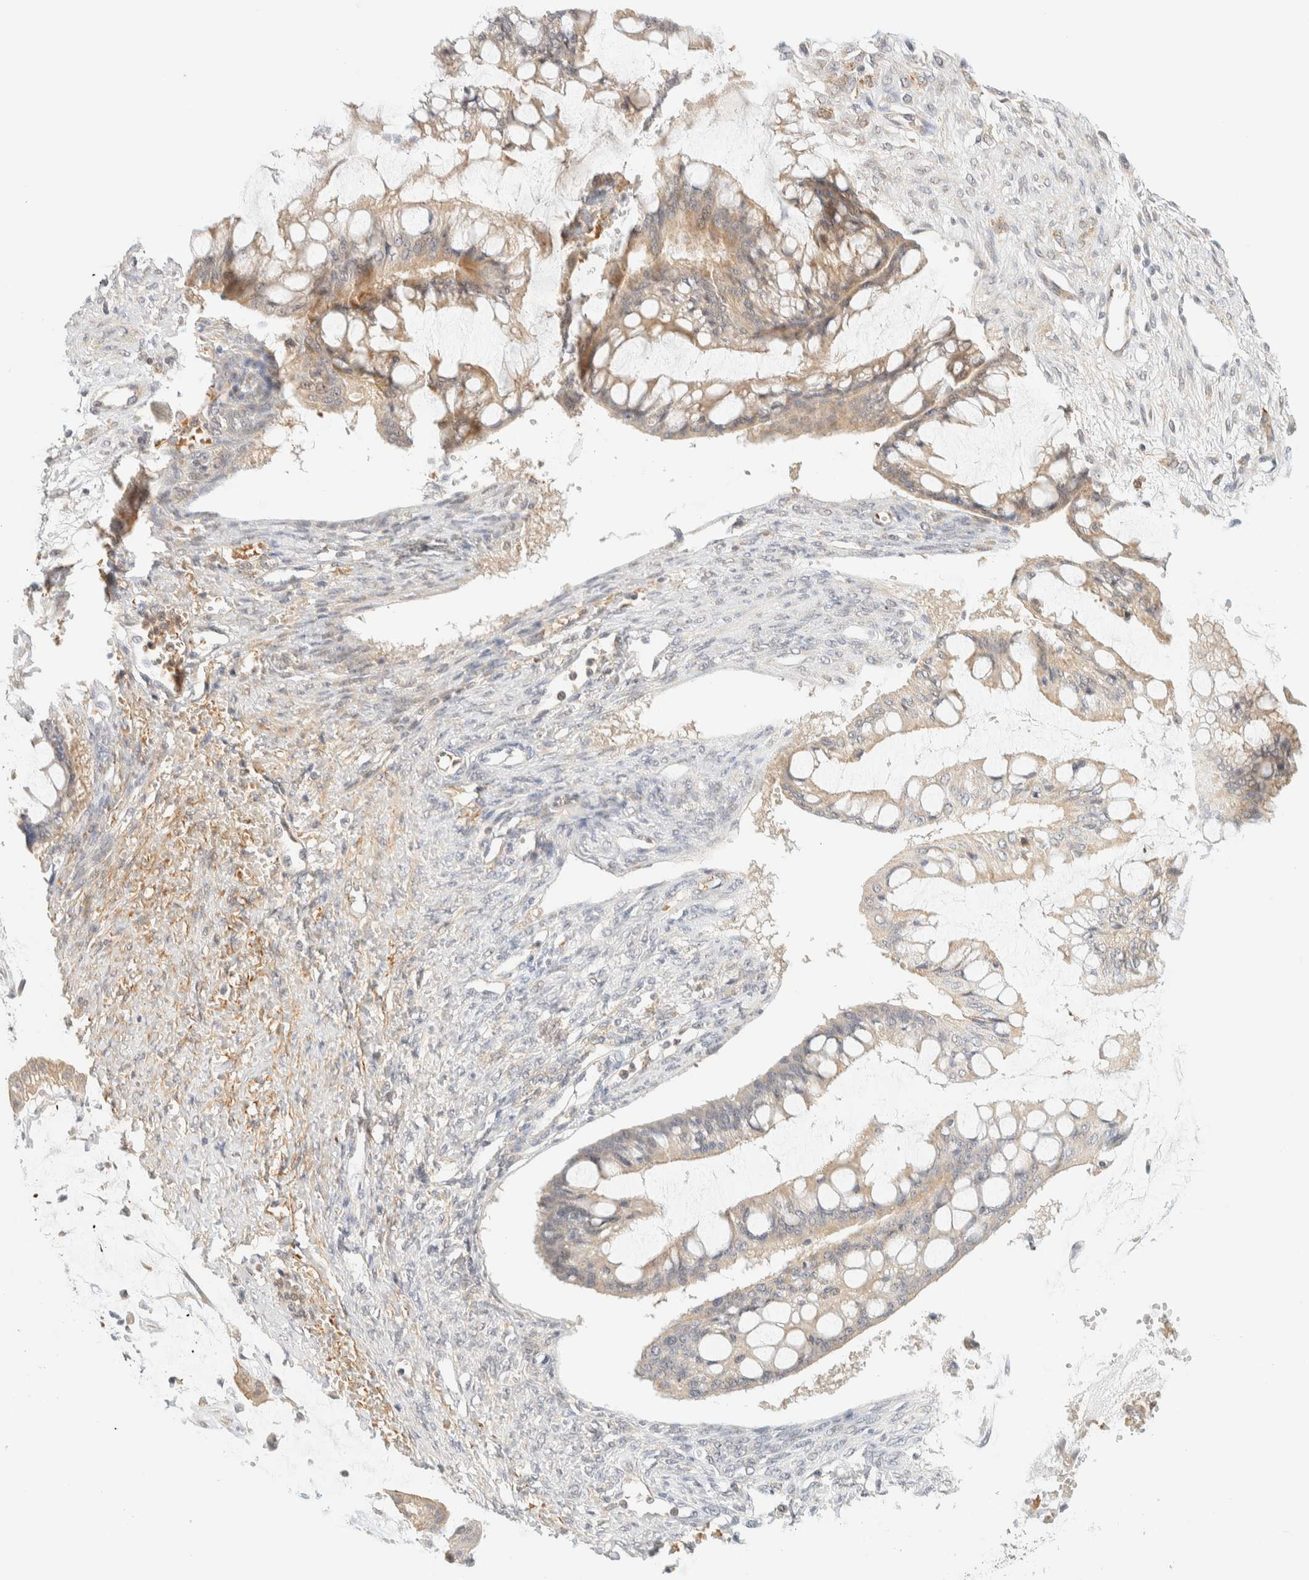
{"staining": {"intensity": "weak", "quantity": "<25%", "location": "cytoplasmic/membranous"}, "tissue": "ovarian cancer", "cell_type": "Tumor cells", "image_type": "cancer", "snomed": [{"axis": "morphology", "description": "Cystadenocarcinoma, mucinous, NOS"}, {"axis": "topography", "description": "Ovary"}], "caption": "The photomicrograph displays no staining of tumor cells in mucinous cystadenocarcinoma (ovarian).", "gene": "TNK1", "patient": {"sex": "female", "age": 73}}